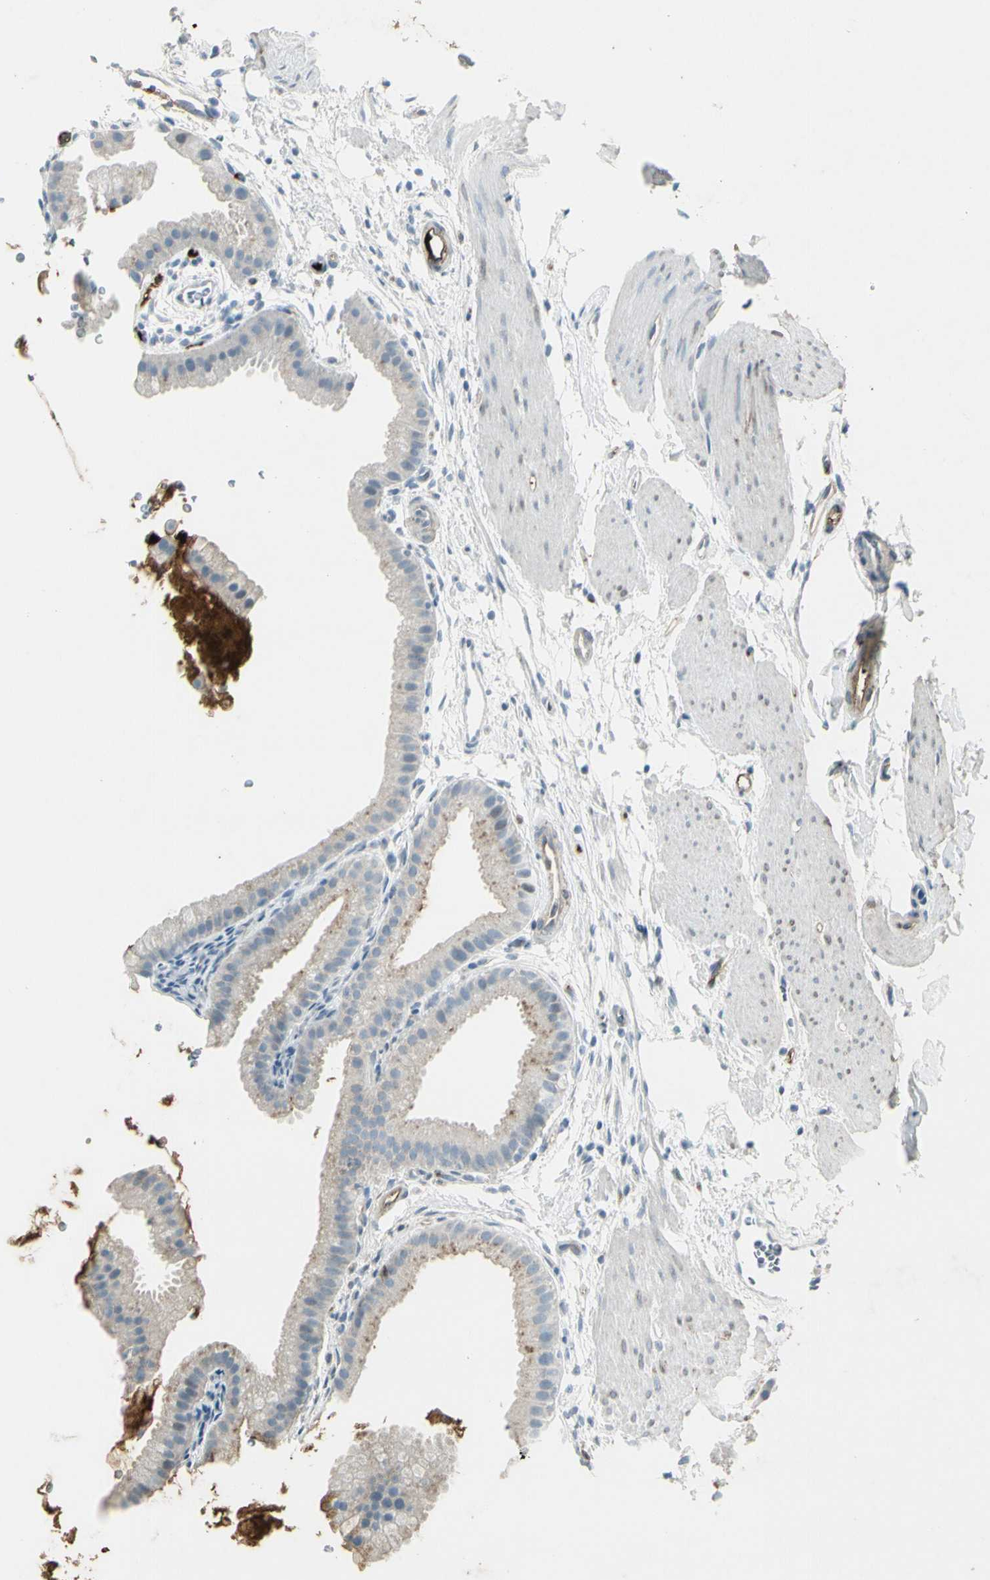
{"staining": {"intensity": "moderate", "quantity": "<25%", "location": "cytoplasmic/membranous"}, "tissue": "gallbladder", "cell_type": "Glandular cells", "image_type": "normal", "snomed": [{"axis": "morphology", "description": "Normal tissue, NOS"}, {"axis": "topography", "description": "Gallbladder"}], "caption": "Glandular cells show low levels of moderate cytoplasmic/membranous expression in approximately <25% of cells in normal human gallbladder. The staining was performed using DAB to visualize the protein expression in brown, while the nuclei were stained in blue with hematoxylin (Magnification: 20x).", "gene": "IGHM", "patient": {"sex": "female", "age": 64}}